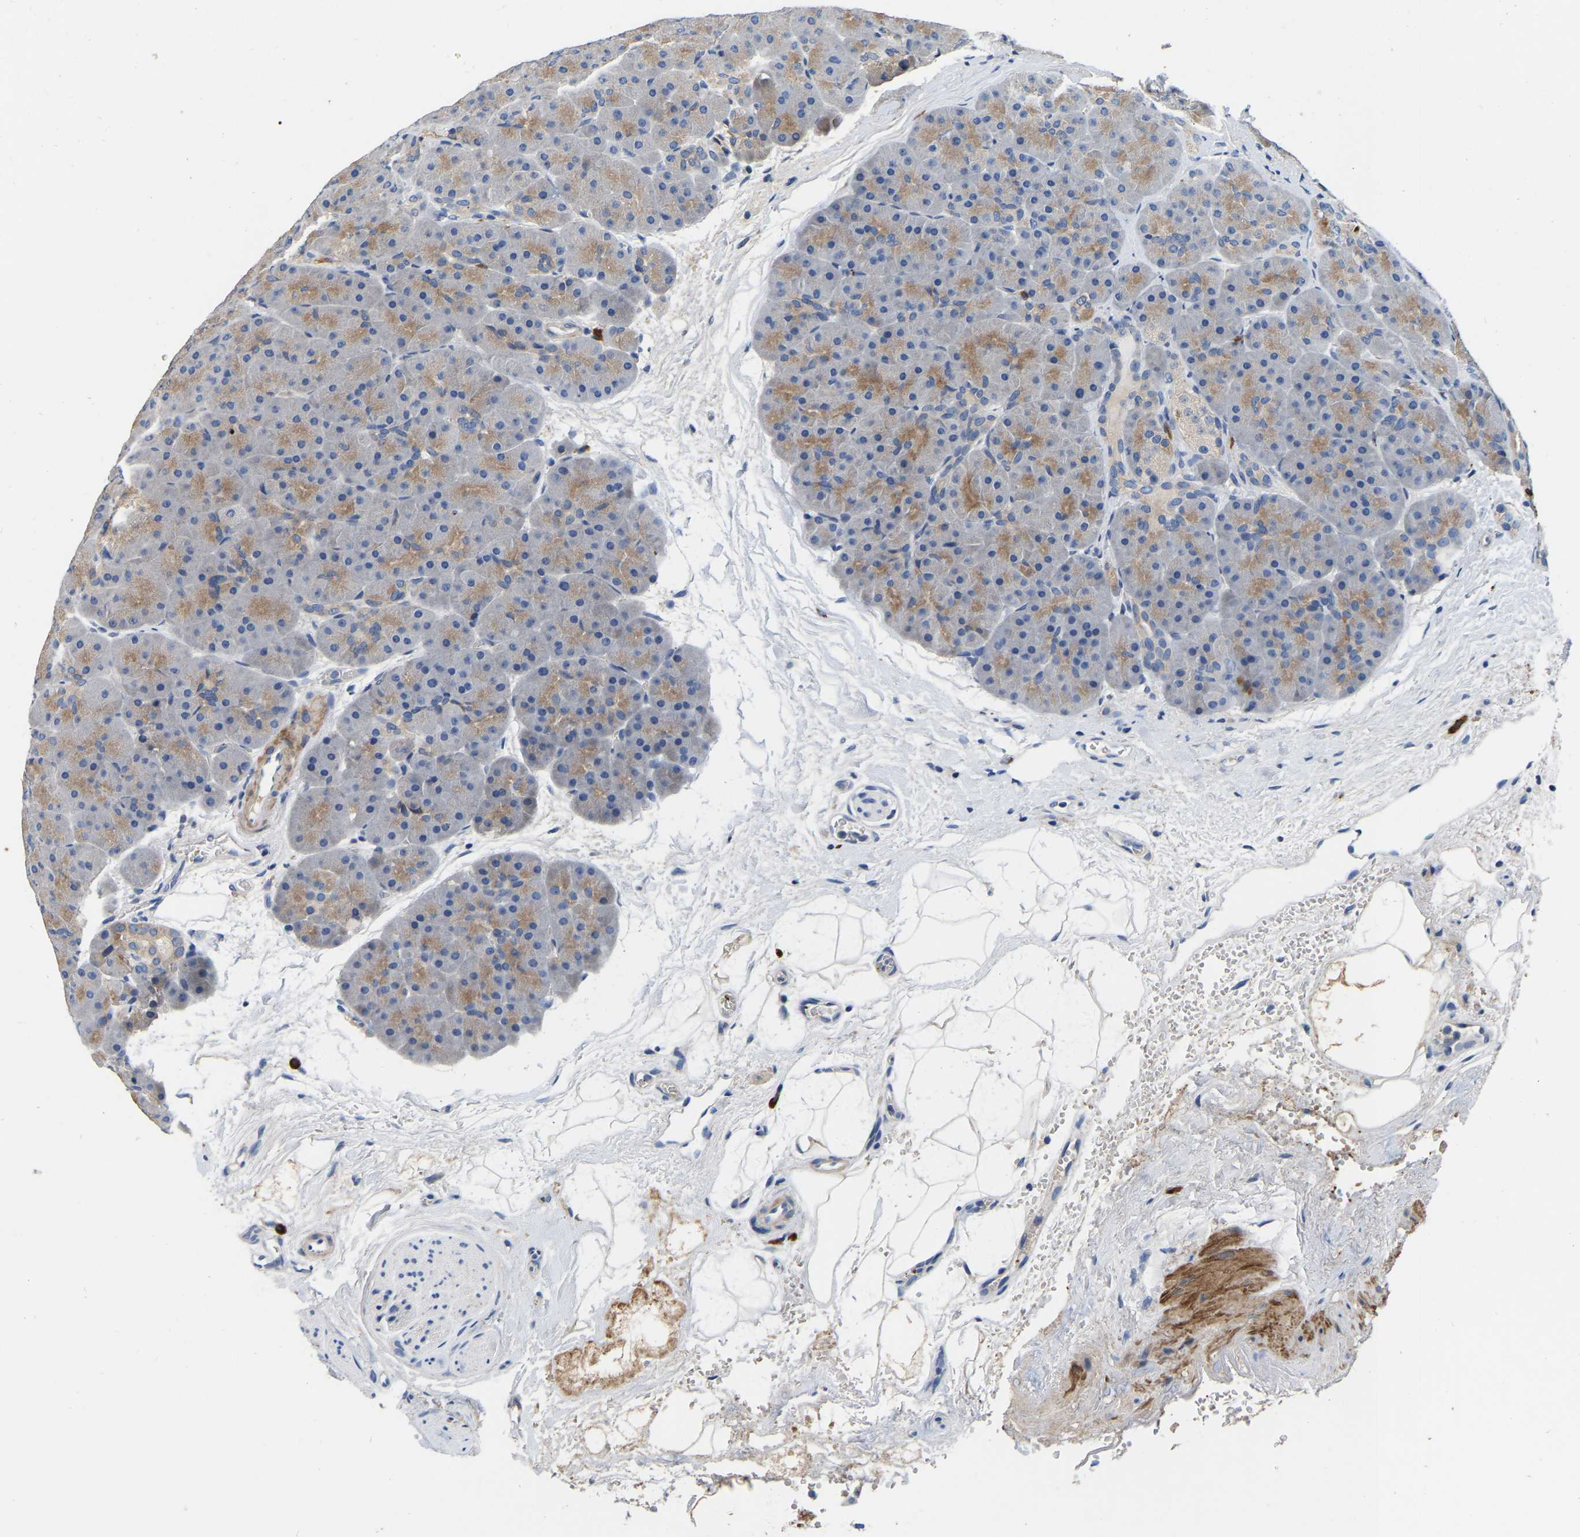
{"staining": {"intensity": "moderate", "quantity": "25%-75%", "location": "cytoplasmic/membranous"}, "tissue": "pancreas", "cell_type": "Exocrine glandular cells", "image_type": "normal", "snomed": [{"axis": "morphology", "description": "Normal tissue, NOS"}, {"axis": "topography", "description": "Pancreas"}], "caption": "Protein staining exhibits moderate cytoplasmic/membranous expression in approximately 25%-75% of exocrine glandular cells in benign pancreas. The protein is stained brown, and the nuclei are stained in blue (DAB IHC with brightfield microscopy, high magnification).", "gene": "RAB27B", "patient": {"sex": "male", "age": 66}}